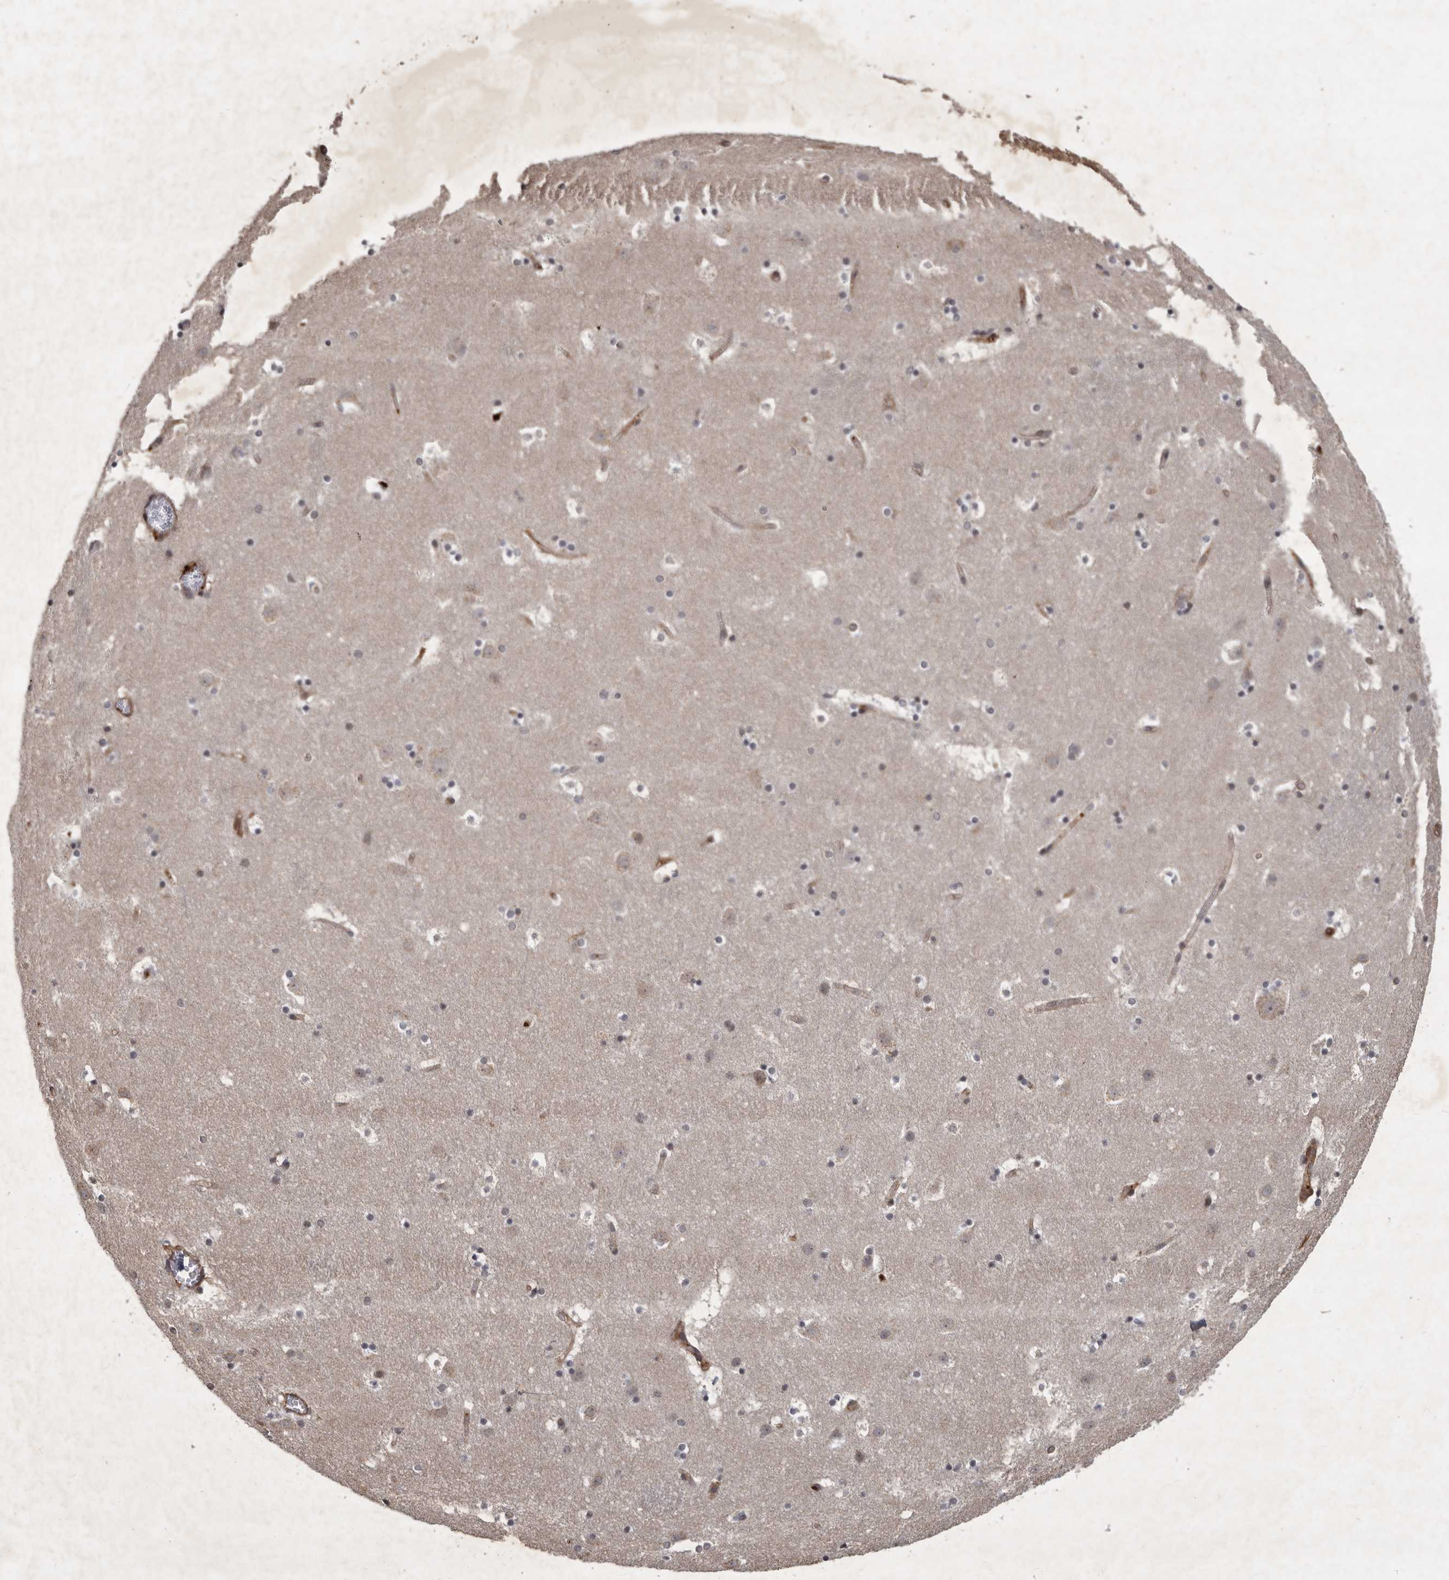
{"staining": {"intensity": "moderate", "quantity": "<25%", "location": "cytoplasmic/membranous"}, "tissue": "caudate", "cell_type": "Glial cells", "image_type": "normal", "snomed": [{"axis": "morphology", "description": "Normal tissue, NOS"}, {"axis": "topography", "description": "Lateral ventricle wall"}], "caption": "IHC staining of benign caudate, which displays low levels of moderate cytoplasmic/membranous staining in about <25% of glial cells indicating moderate cytoplasmic/membranous protein positivity. The staining was performed using DAB (3,3'-diaminobenzidine) (brown) for protein detection and nuclei were counterstained in hematoxylin (blue).", "gene": "DNAJC28", "patient": {"sex": "male", "age": 45}}